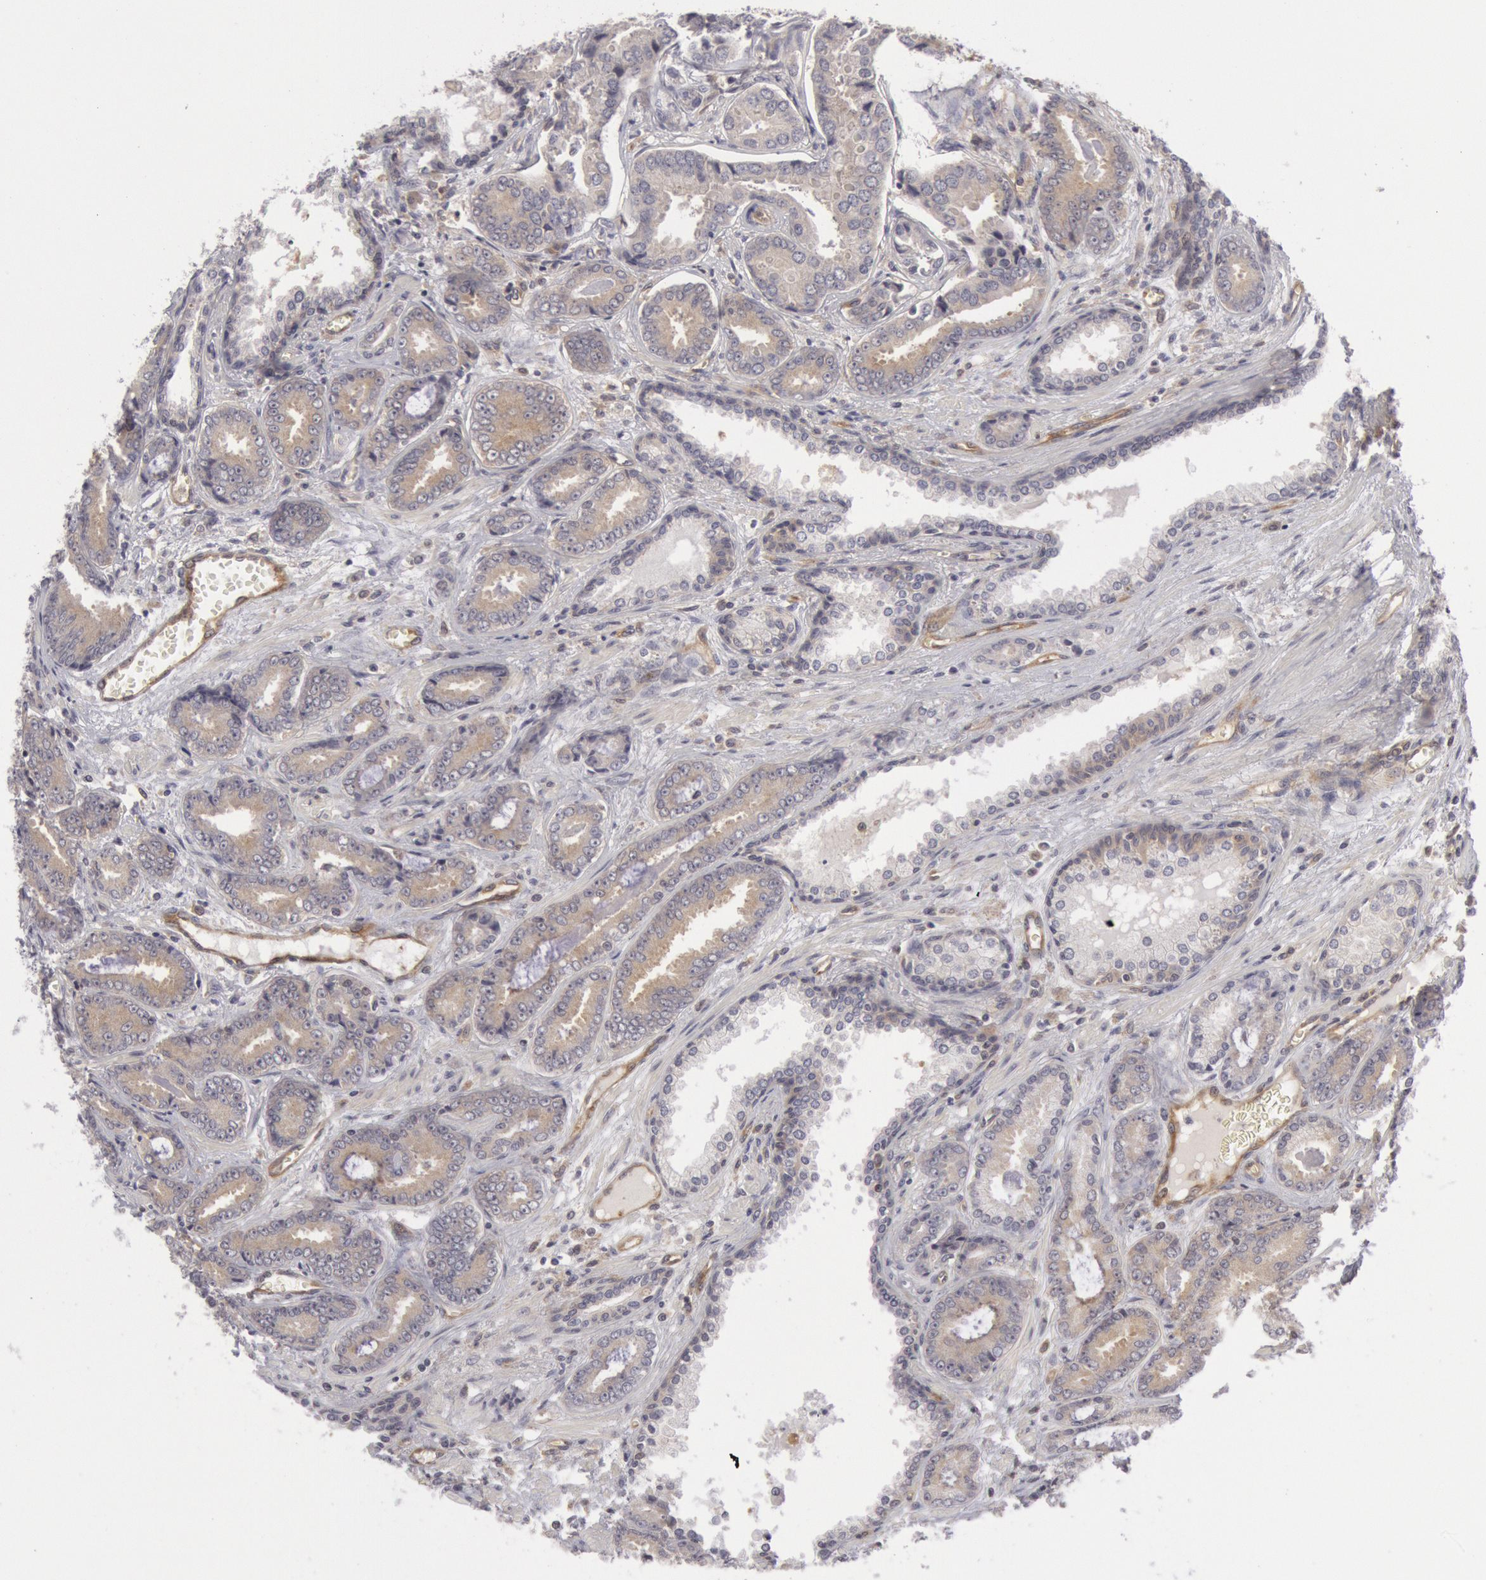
{"staining": {"intensity": "weak", "quantity": ">75%", "location": "cytoplasmic/membranous"}, "tissue": "prostate cancer", "cell_type": "Tumor cells", "image_type": "cancer", "snomed": [{"axis": "morphology", "description": "Adenocarcinoma, Low grade"}, {"axis": "topography", "description": "Prostate"}], "caption": "Immunohistochemistry of prostate cancer (adenocarcinoma (low-grade)) shows low levels of weak cytoplasmic/membranous expression in approximately >75% of tumor cells.", "gene": "IKBKB", "patient": {"sex": "male", "age": 65}}